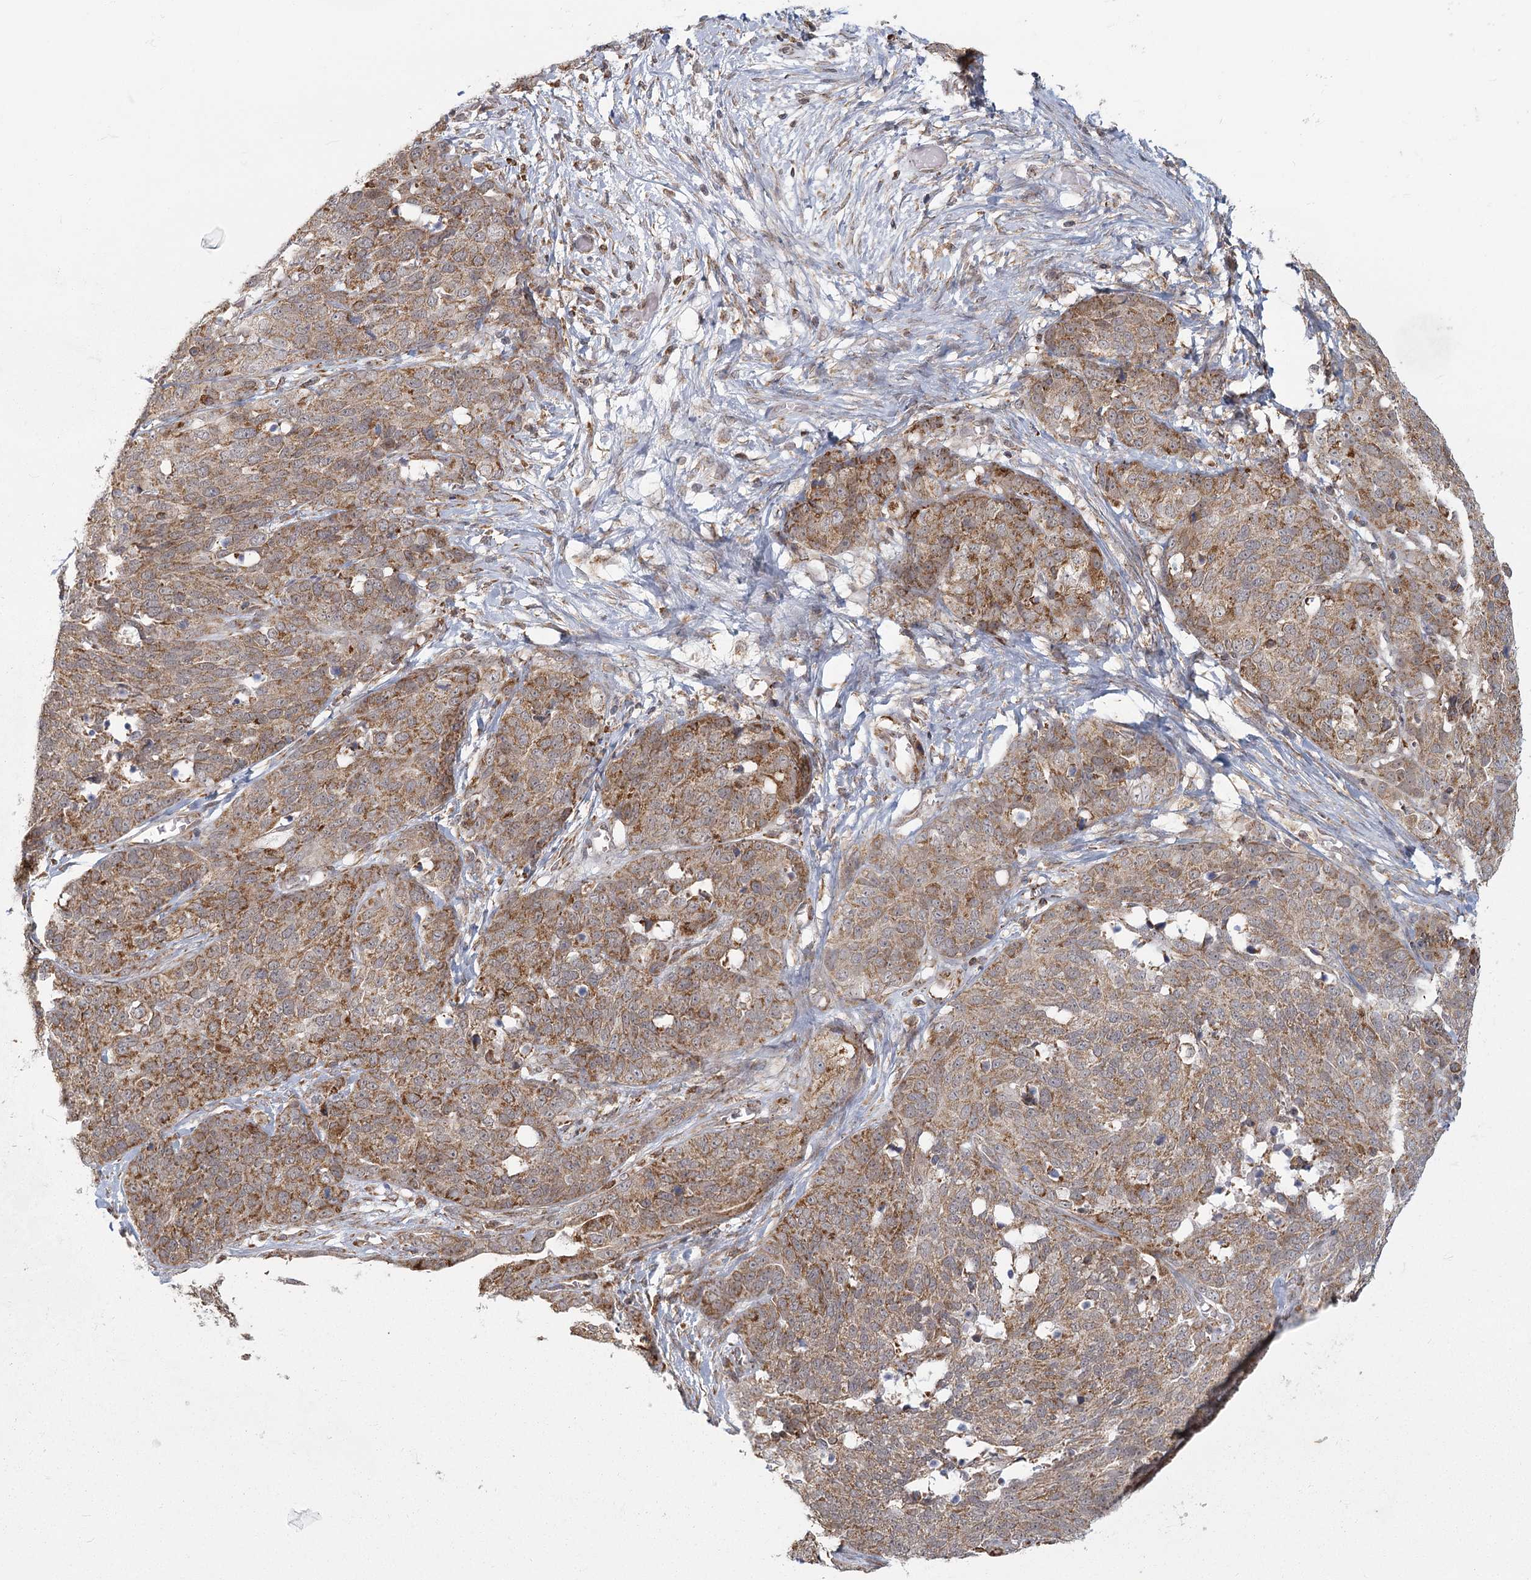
{"staining": {"intensity": "moderate", "quantity": ">75%", "location": "cytoplasmic/membranous"}, "tissue": "ovarian cancer", "cell_type": "Tumor cells", "image_type": "cancer", "snomed": [{"axis": "morphology", "description": "Cystadenocarcinoma, serous, NOS"}, {"axis": "topography", "description": "Ovary"}], "caption": "Moderate cytoplasmic/membranous protein expression is identified in about >75% of tumor cells in ovarian cancer.", "gene": "LACTB", "patient": {"sex": "female", "age": 44}}